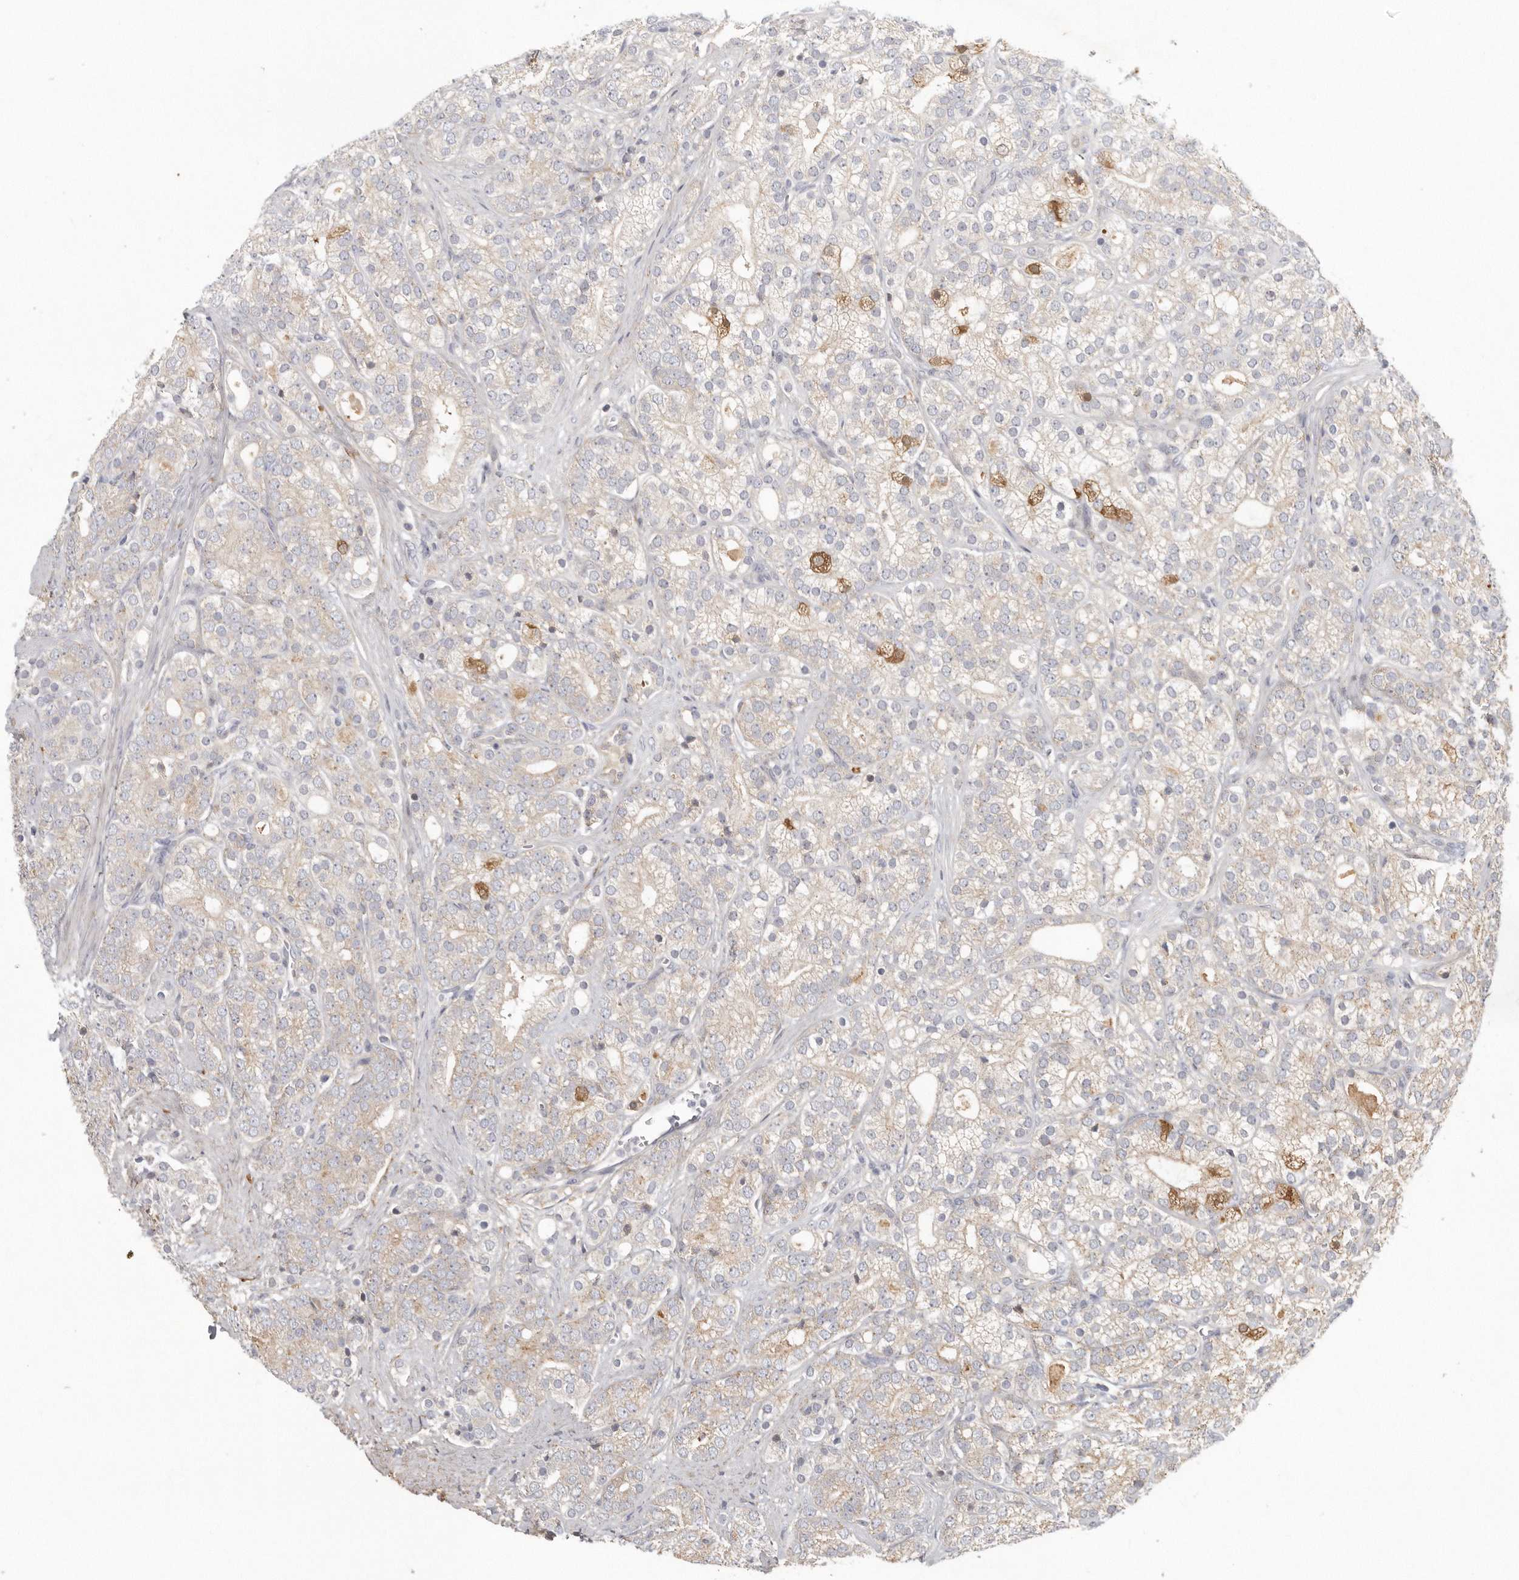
{"staining": {"intensity": "moderate", "quantity": "<25%", "location": "cytoplasmic/membranous"}, "tissue": "prostate cancer", "cell_type": "Tumor cells", "image_type": "cancer", "snomed": [{"axis": "morphology", "description": "Adenocarcinoma, High grade"}, {"axis": "topography", "description": "Prostate"}], "caption": "Protein staining of adenocarcinoma (high-grade) (prostate) tissue displays moderate cytoplasmic/membranous staining in about <25% of tumor cells. (DAB IHC, brown staining for protein, blue staining for nuclei).", "gene": "CFAP298", "patient": {"sex": "male", "age": 57}}